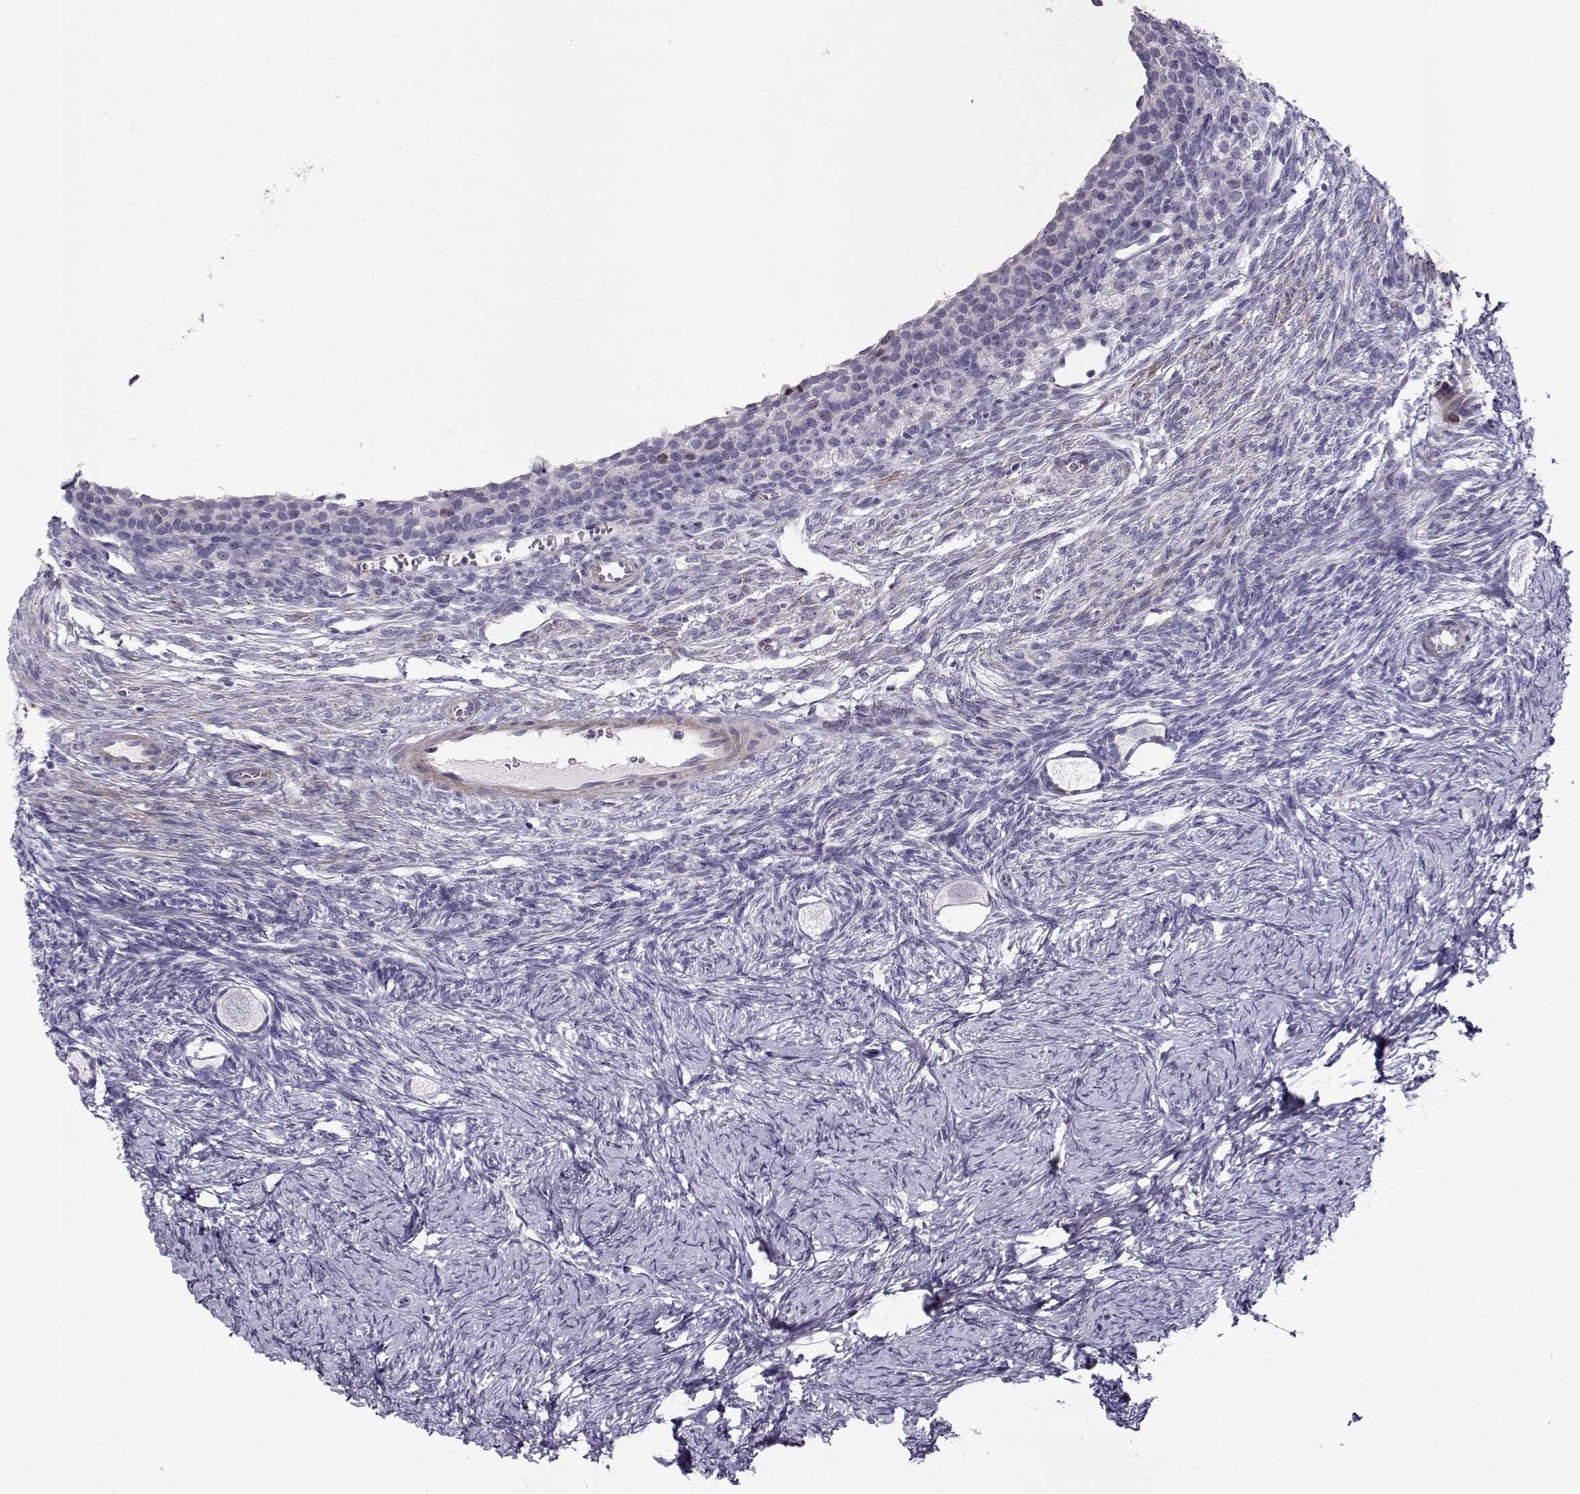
{"staining": {"intensity": "negative", "quantity": "none", "location": "none"}, "tissue": "ovary", "cell_type": "Follicle cells", "image_type": "normal", "snomed": [{"axis": "morphology", "description": "Normal tissue, NOS"}, {"axis": "topography", "description": "Ovary"}], "caption": "DAB (3,3'-diaminobenzidine) immunohistochemical staining of normal ovary exhibits no significant expression in follicle cells.", "gene": "NPW", "patient": {"sex": "female", "age": 27}}